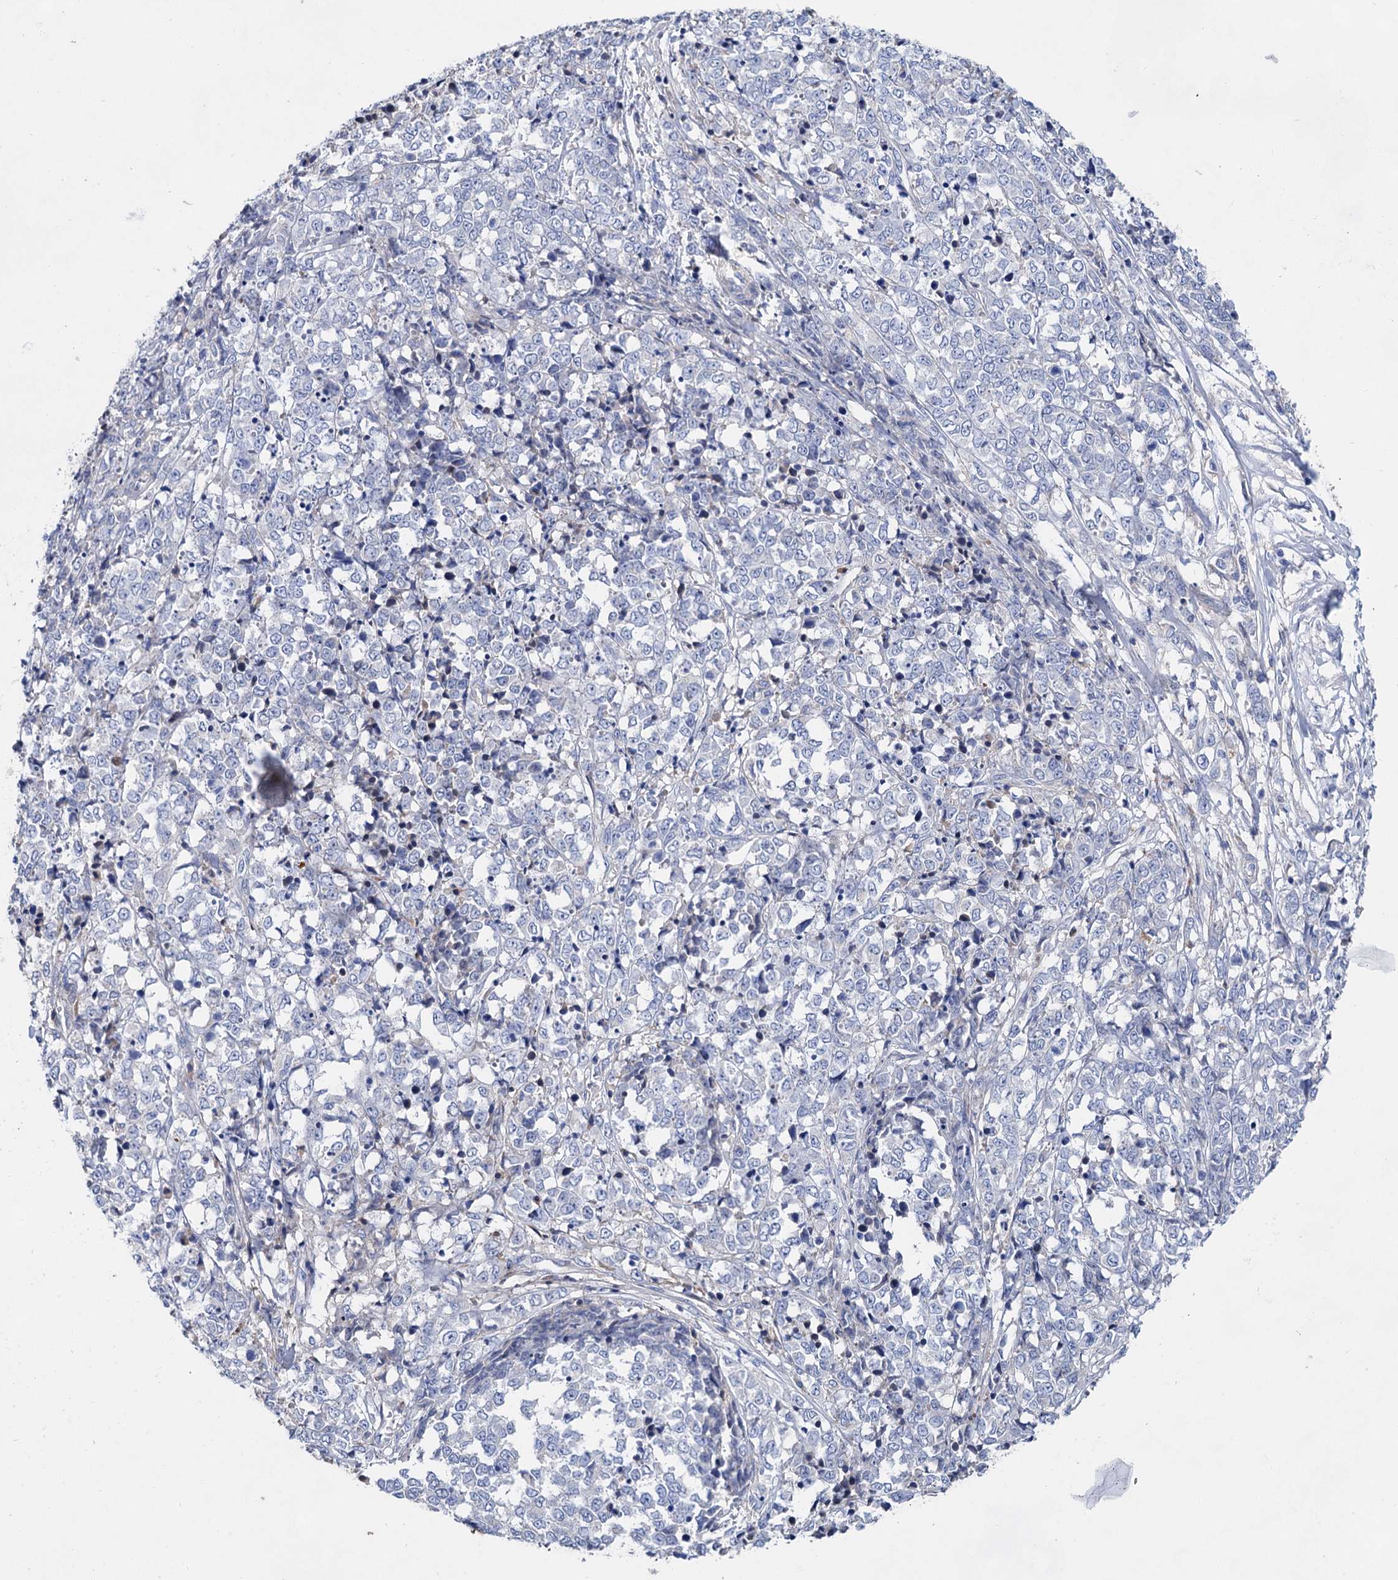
{"staining": {"intensity": "negative", "quantity": "none", "location": "none"}, "tissue": "melanoma", "cell_type": "Tumor cells", "image_type": "cancer", "snomed": [{"axis": "morphology", "description": "Malignant melanoma, NOS"}, {"axis": "topography", "description": "Skin"}], "caption": "IHC micrograph of neoplastic tissue: human malignant melanoma stained with DAB displays no significant protein expression in tumor cells.", "gene": "GPR155", "patient": {"sex": "female", "age": 72}}